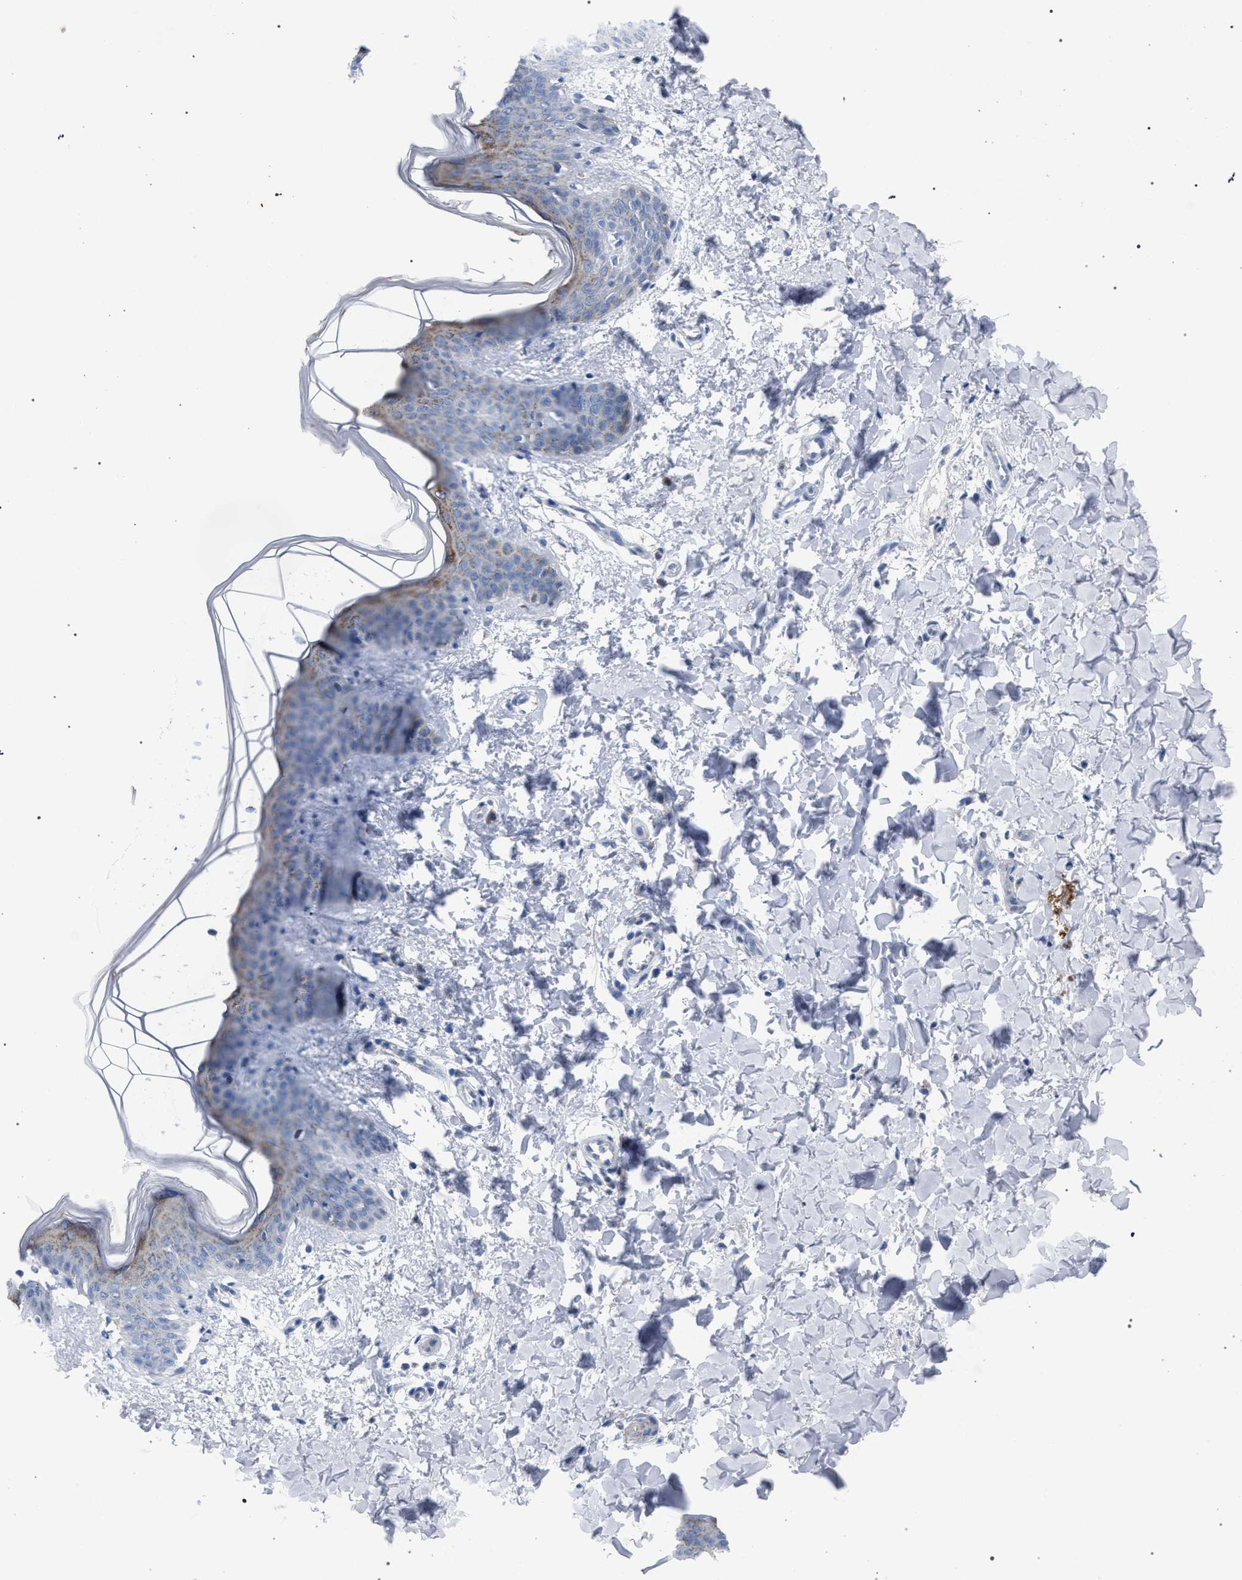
{"staining": {"intensity": "negative", "quantity": "none", "location": "none"}, "tissue": "skin", "cell_type": "Fibroblasts", "image_type": "normal", "snomed": [{"axis": "morphology", "description": "Normal tissue, NOS"}, {"axis": "topography", "description": "Skin"}], "caption": "An IHC micrograph of unremarkable skin is shown. There is no staining in fibroblasts of skin.", "gene": "HSD17B4", "patient": {"sex": "female", "age": 17}}